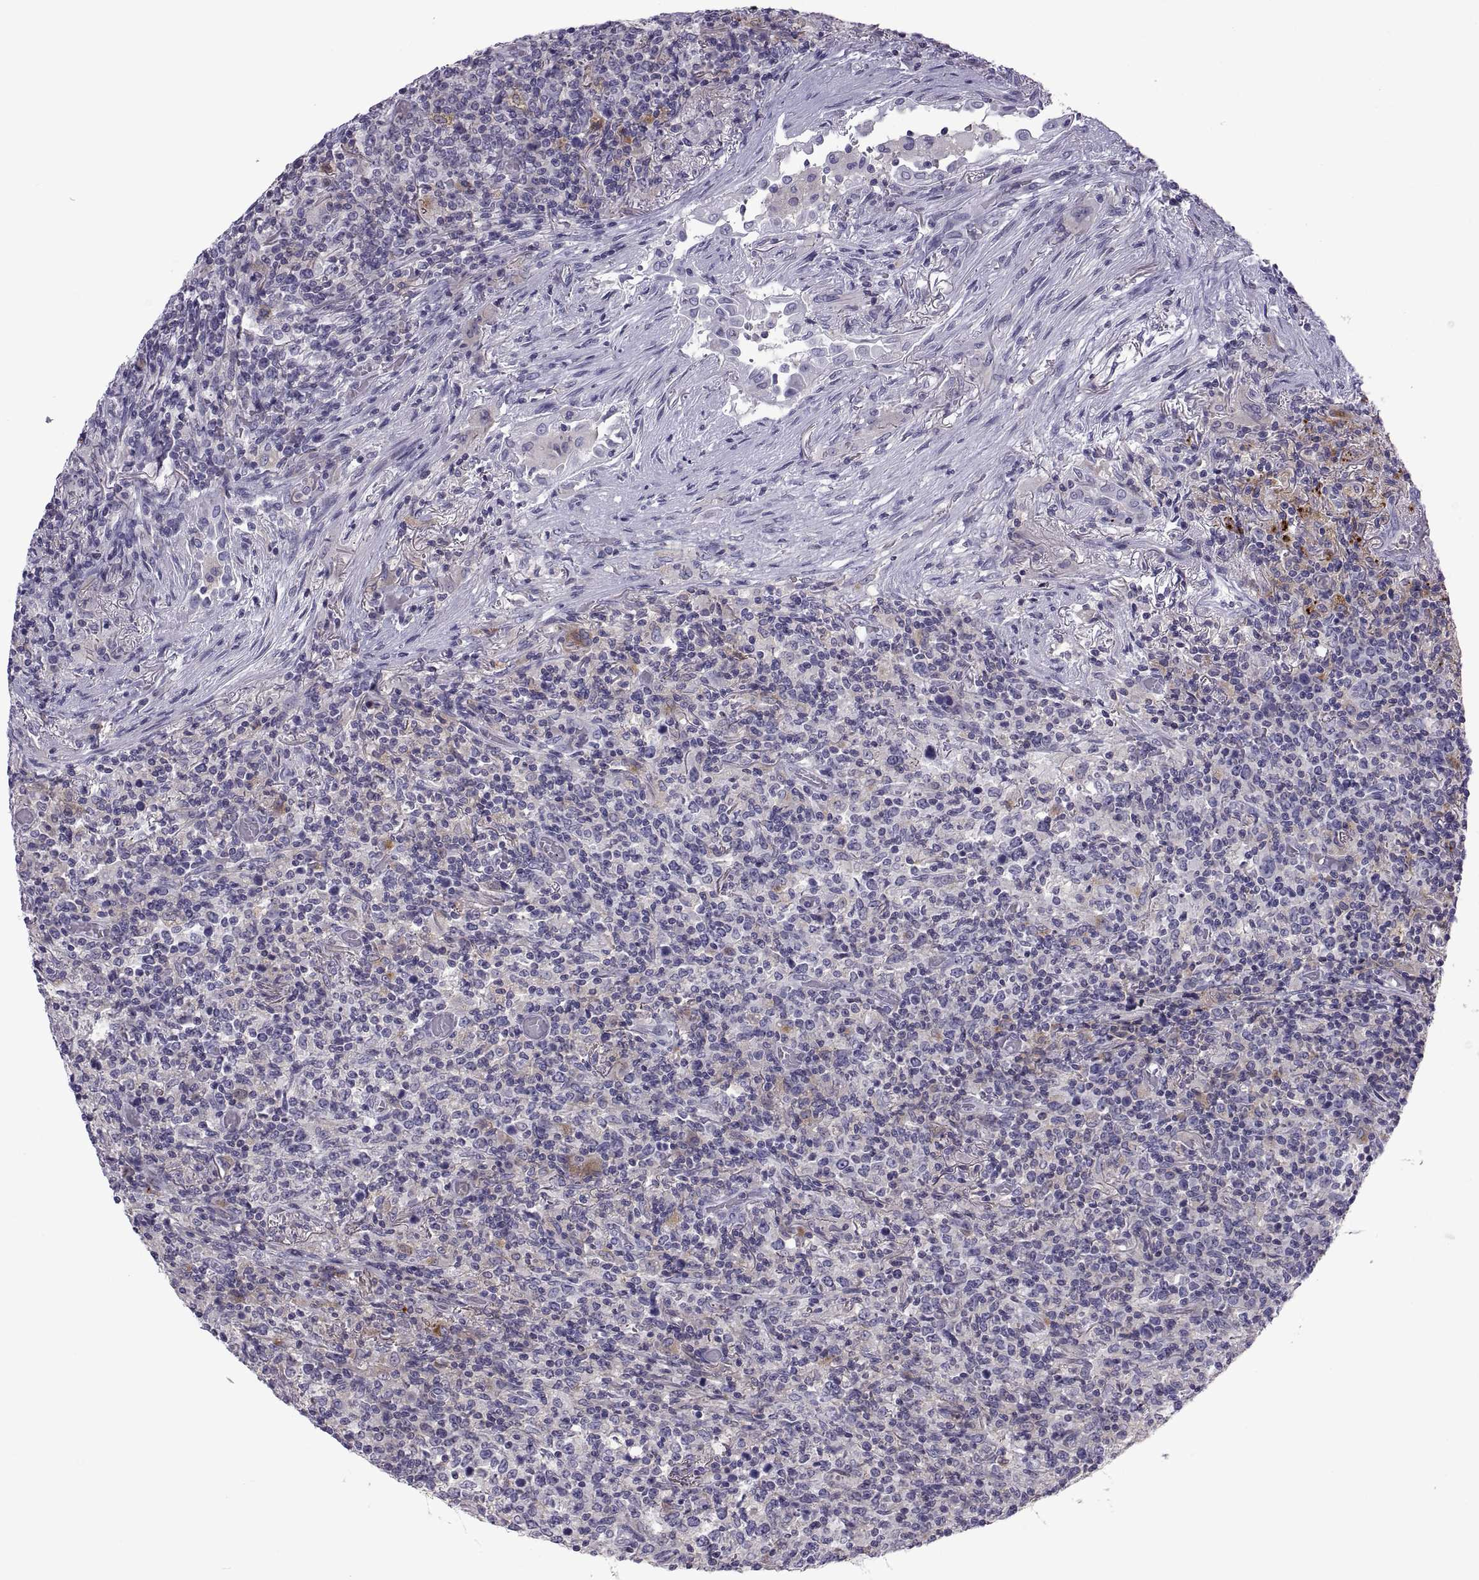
{"staining": {"intensity": "negative", "quantity": "none", "location": "none"}, "tissue": "lymphoma", "cell_type": "Tumor cells", "image_type": "cancer", "snomed": [{"axis": "morphology", "description": "Malignant lymphoma, non-Hodgkin's type, High grade"}, {"axis": "topography", "description": "Lung"}], "caption": "Immunohistochemistry image of neoplastic tissue: human lymphoma stained with DAB (3,3'-diaminobenzidine) displays no significant protein expression in tumor cells.", "gene": "RGS19", "patient": {"sex": "male", "age": 79}}